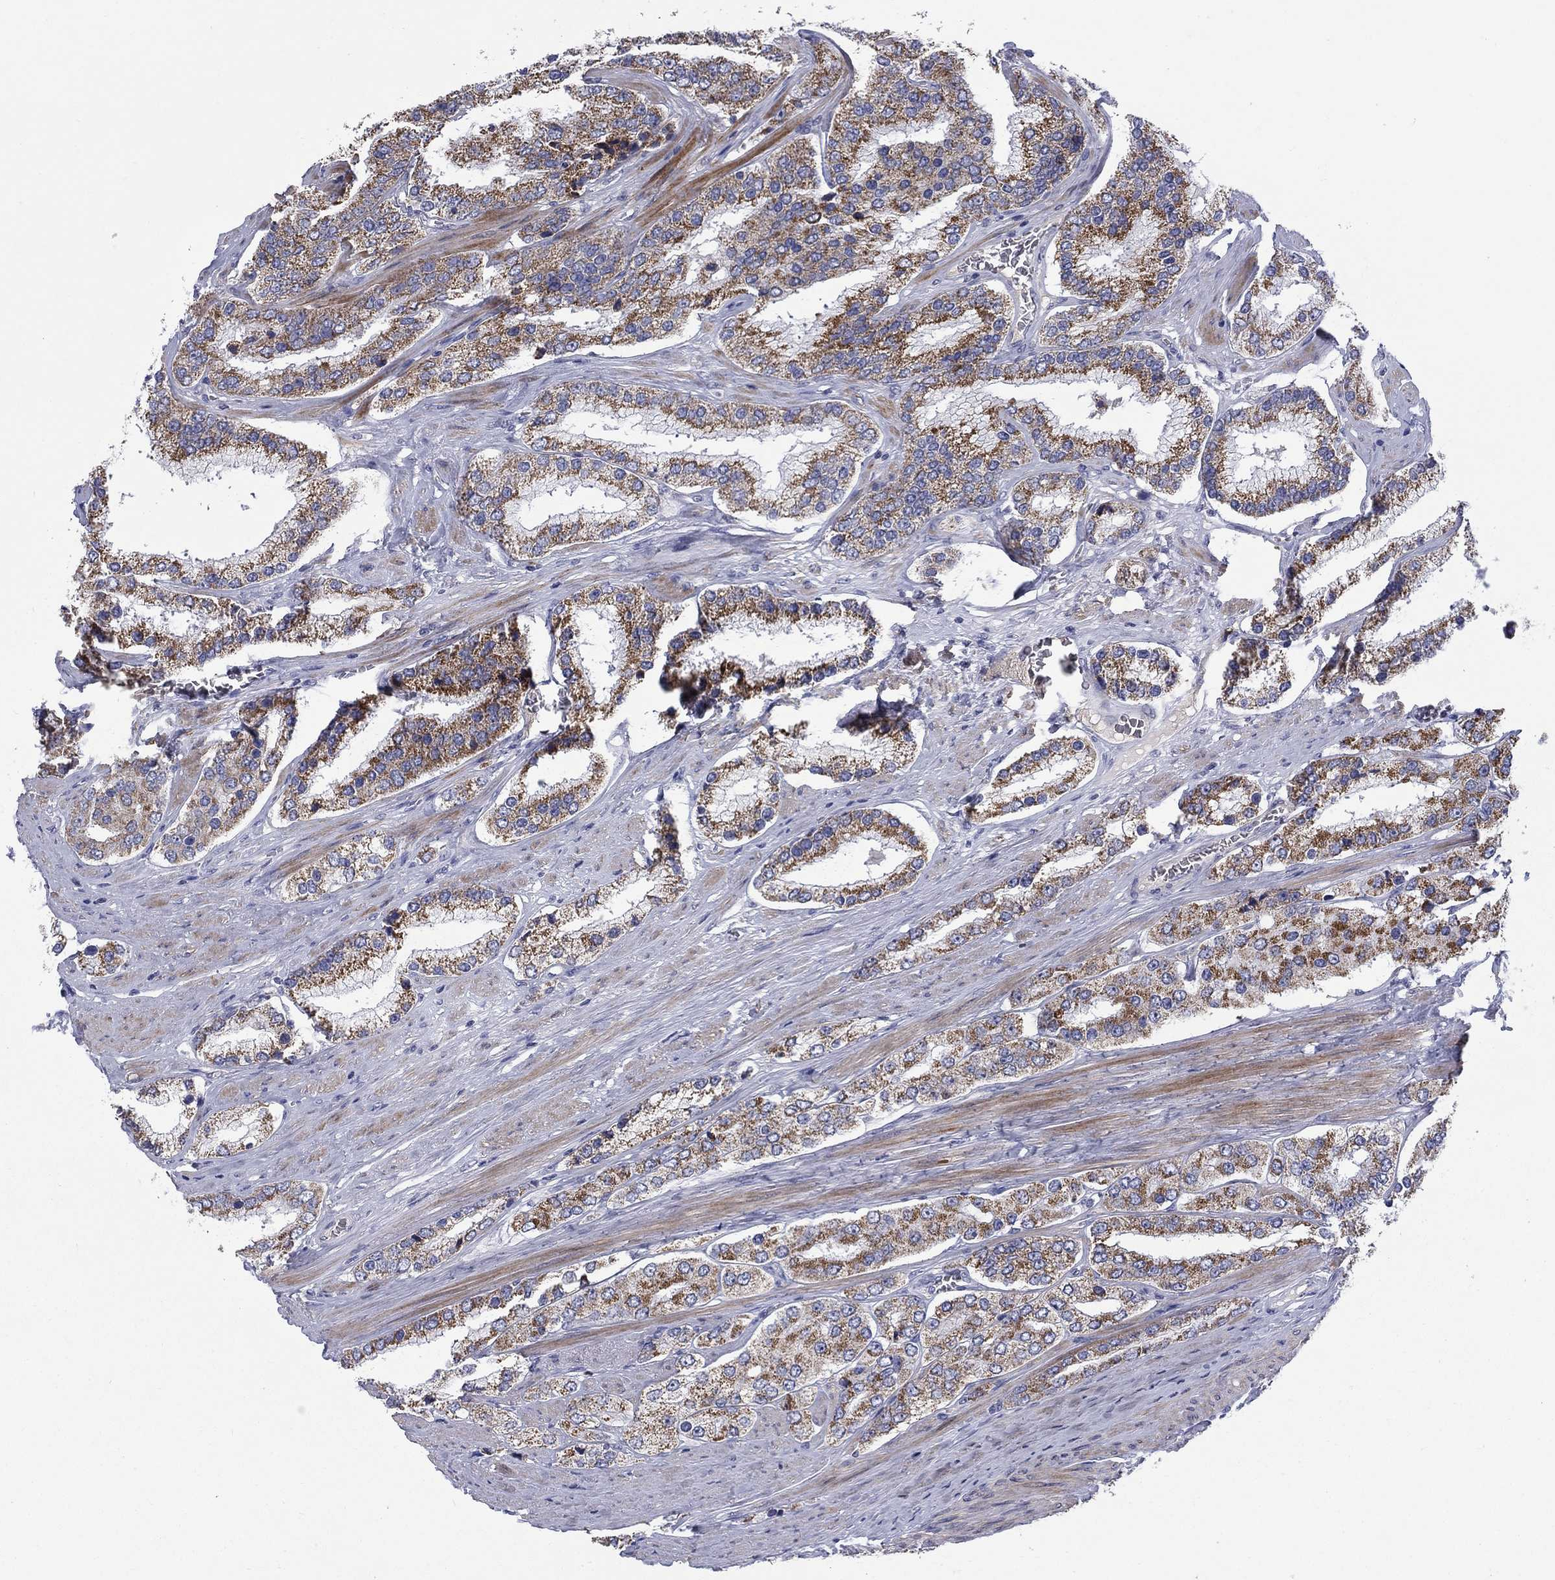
{"staining": {"intensity": "strong", "quantity": "25%-75%", "location": "cytoplasmic/membranous"}, "tissue": "prostate cancer", "cell_type": "Tumor cells", "image_type": "cancer", "snomed": [{"axis": "morphology", "description": "Adenocarcinoma, Low grade"}, {"axis": "topography", "description": "Prostate"}], "caption": "Immunohistochemistry micrograph of prostate cancer stained for a protein (brown), which shows high levels of strong cytoplasmic/membranous expression in approximately 25%-75% of tumor cells.", "gene": "FRK", "patient": {"sex": "male", "age": 69}}